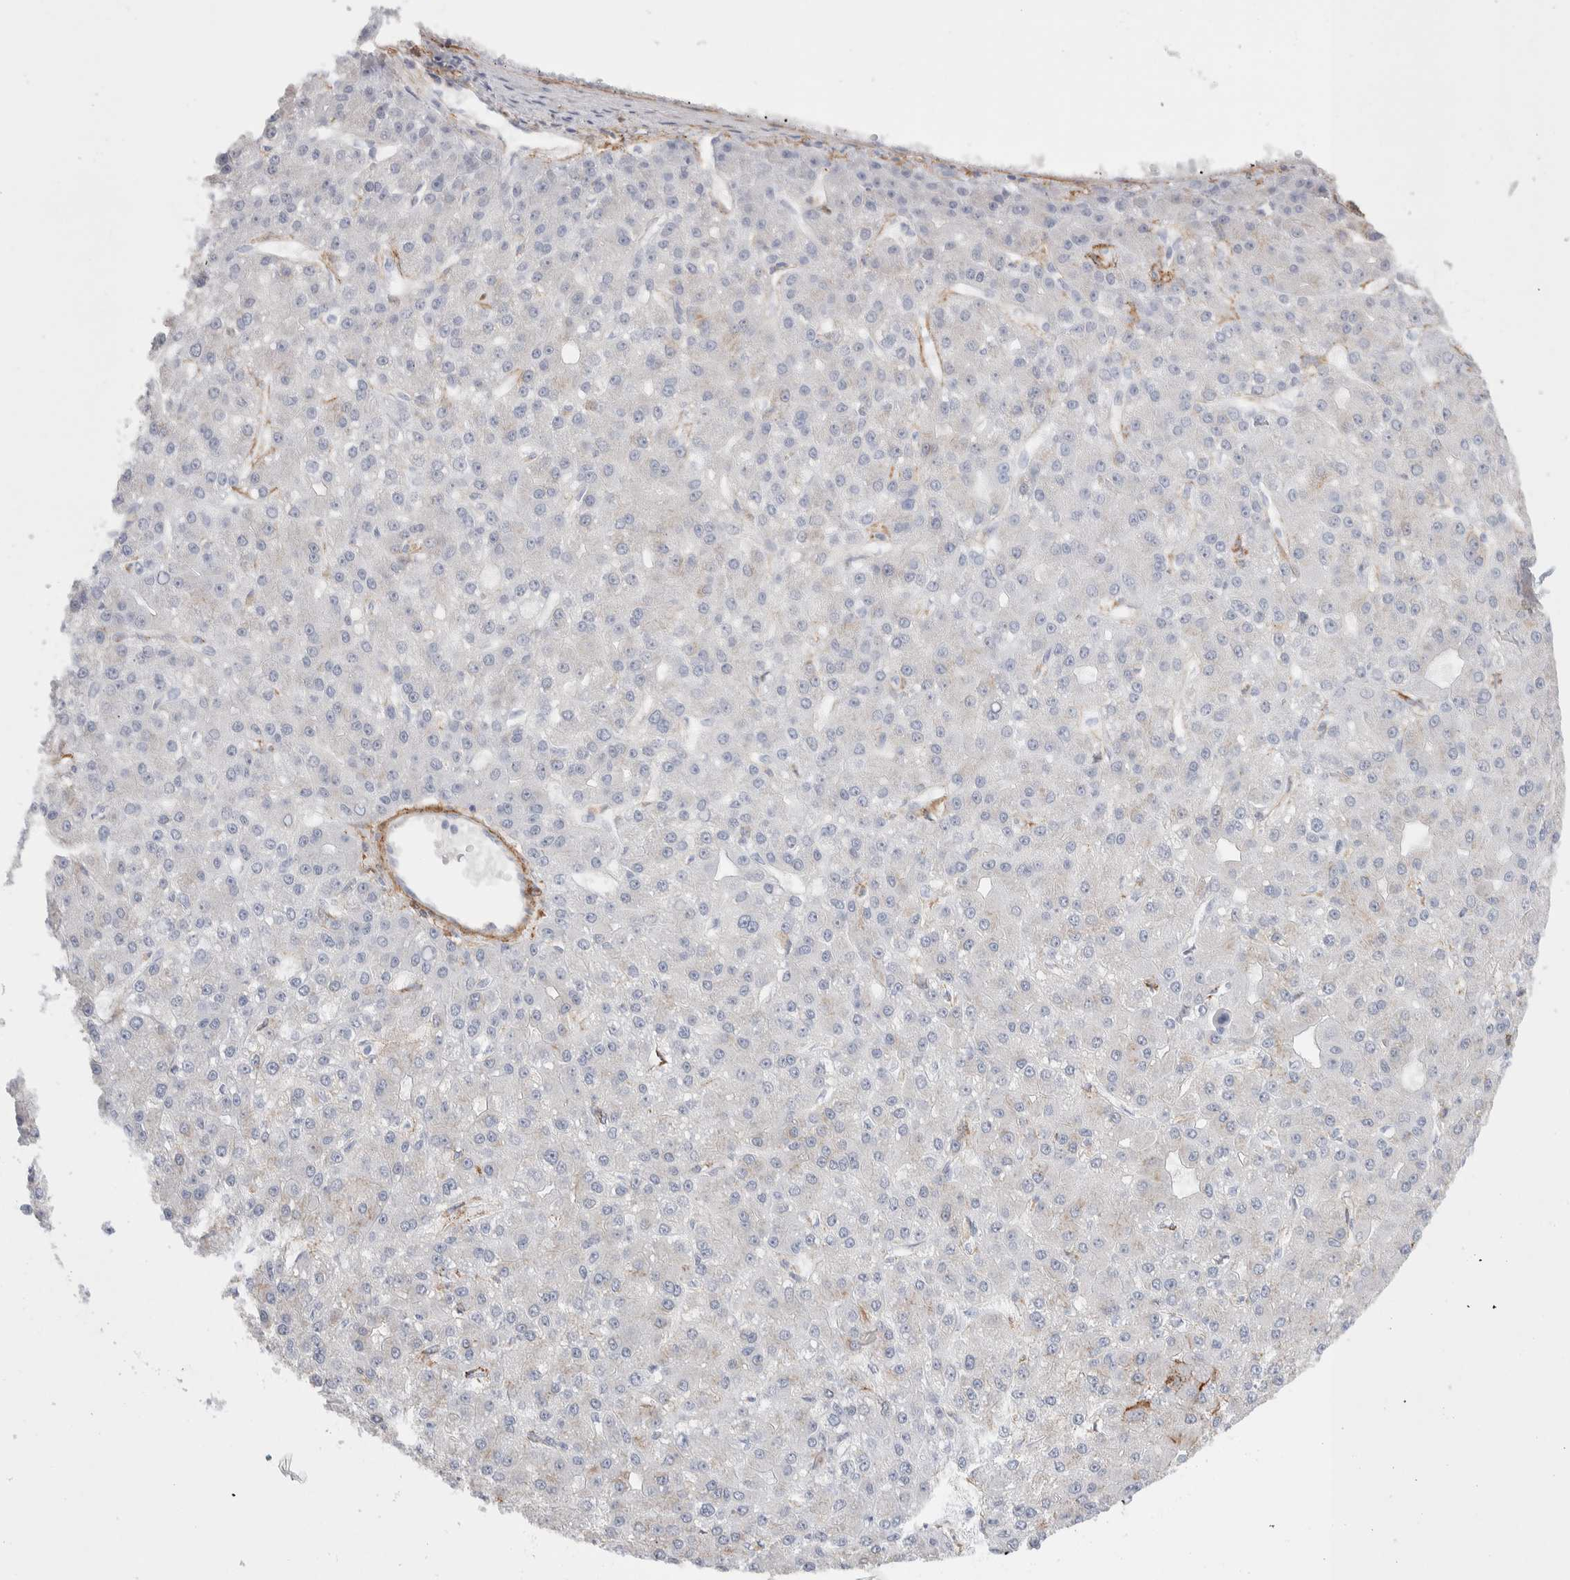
{"staining": {"intensity": "negative", "quantity": "none", "location": "none"}, "tissue": "liver cancer", "cell_type": "Tumor cells", "image_type": "cancer", "snomed": [{"axis": "morphology", "description": "Carcinoma, Hepatocellular, NOS"}, {"axis": "topography", "description": "Liver"}], "caption": "A histopathology image of liver hepatocellular carcinoma stained for a protein shows no brown staining in tumor cells. (Brightfield microscopy of DAB (3,3'-diaminobenzidine) immunohistochemistry (IHC) at high magnification).", "gene": "SEPTIN4", "patient": {"sex": "male", "age": 67}}